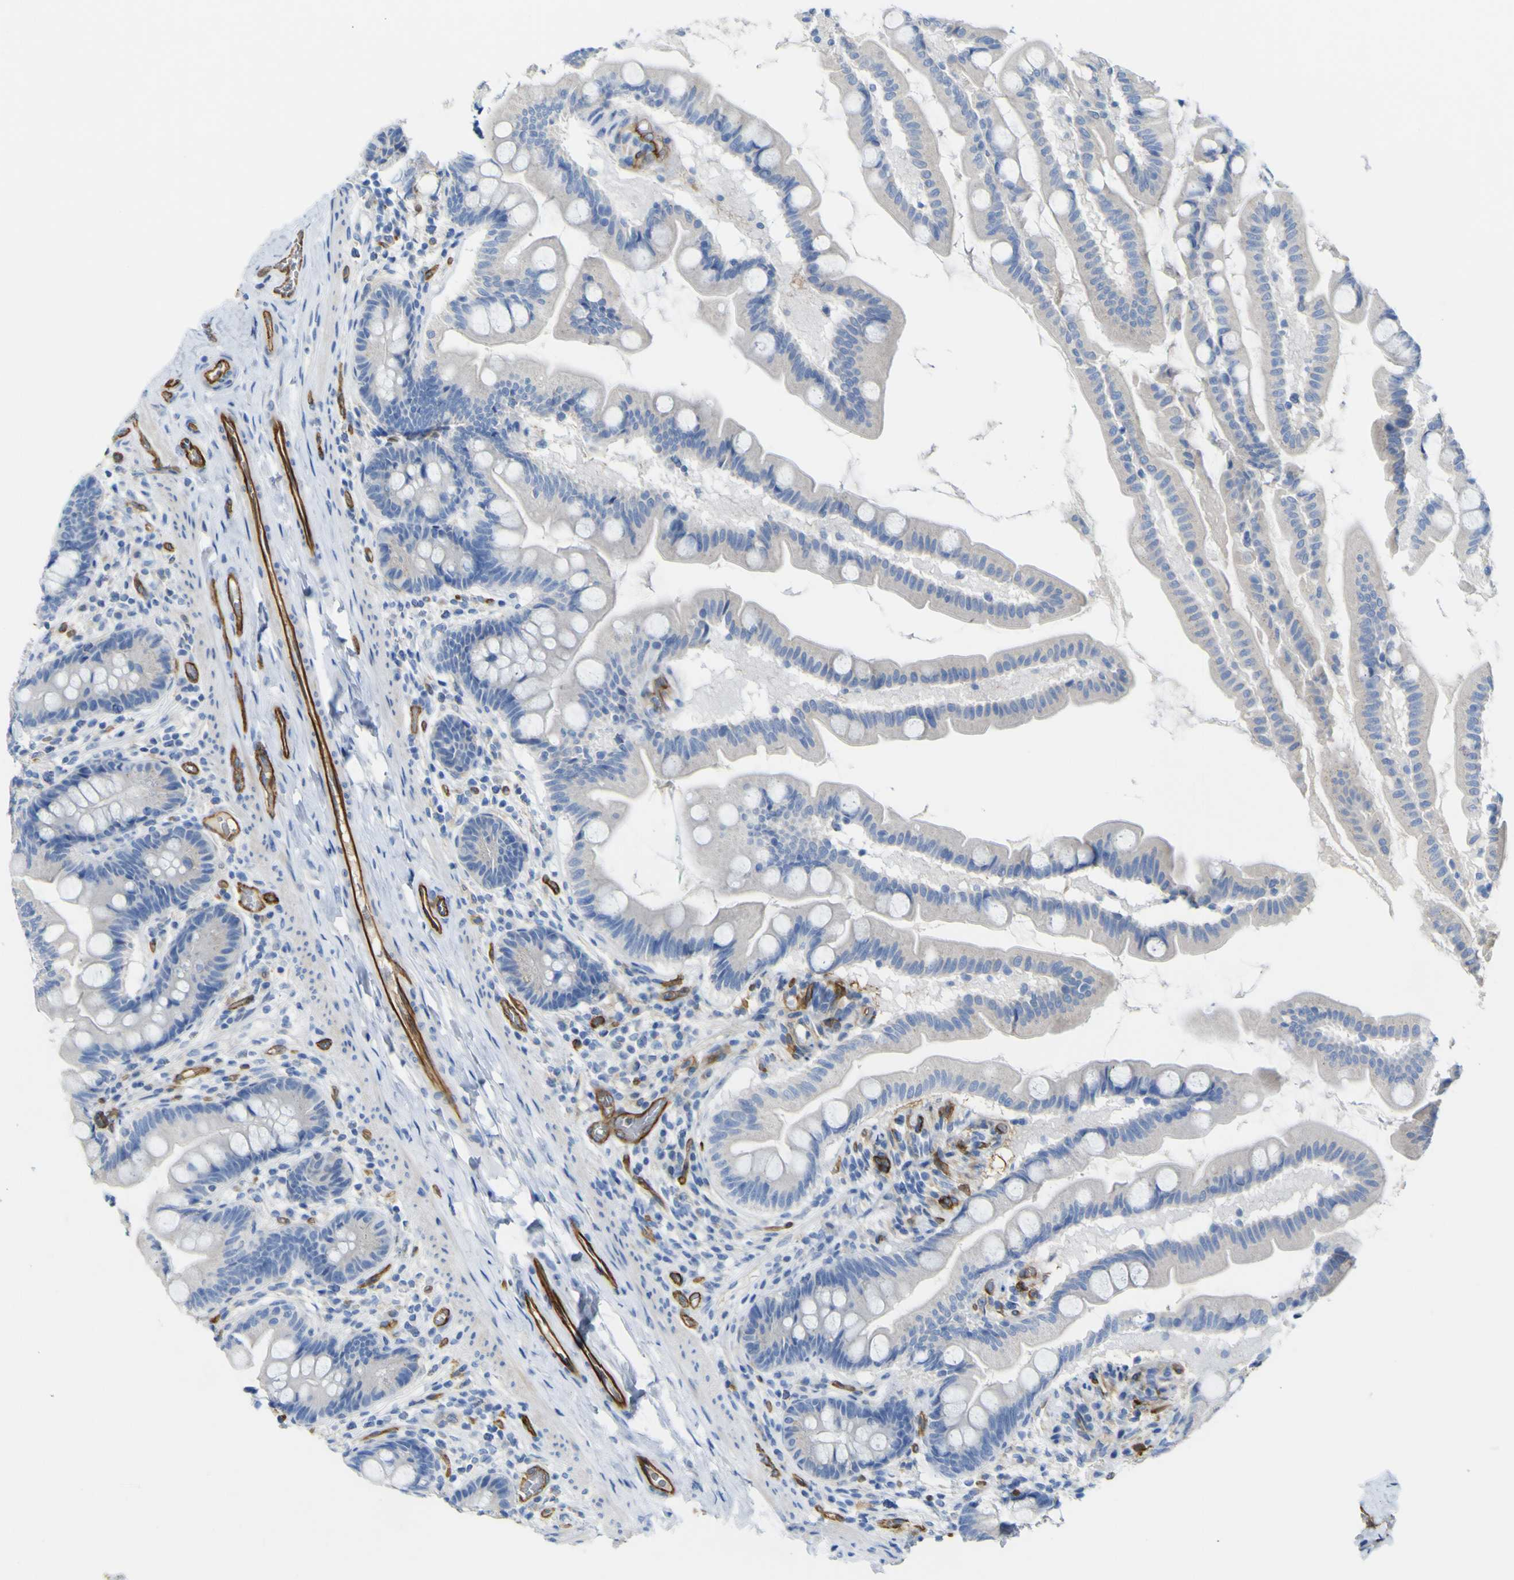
{"staining": {"intensity": "negative", "quantity": "none", "location": "none"}, "tissue": "small intestine", "cell_type": "Glandular cells", "image_type": "normal", "snomed": [{"axis": "morphology", "description": "Normal tissue, NOS"}, {"axis": "topography", "description": "Small intestine"}], "caption": "A high-resolution micrograph shows IHC staining of unremarkable small intestine, which displays no significant expression in glandular cells. The staining is performed using DAB brown chromogen with nuclei counter-stained in using hematoxylin.", "gene": "CD93", "patient": {"sex": "female", "age": 56}}